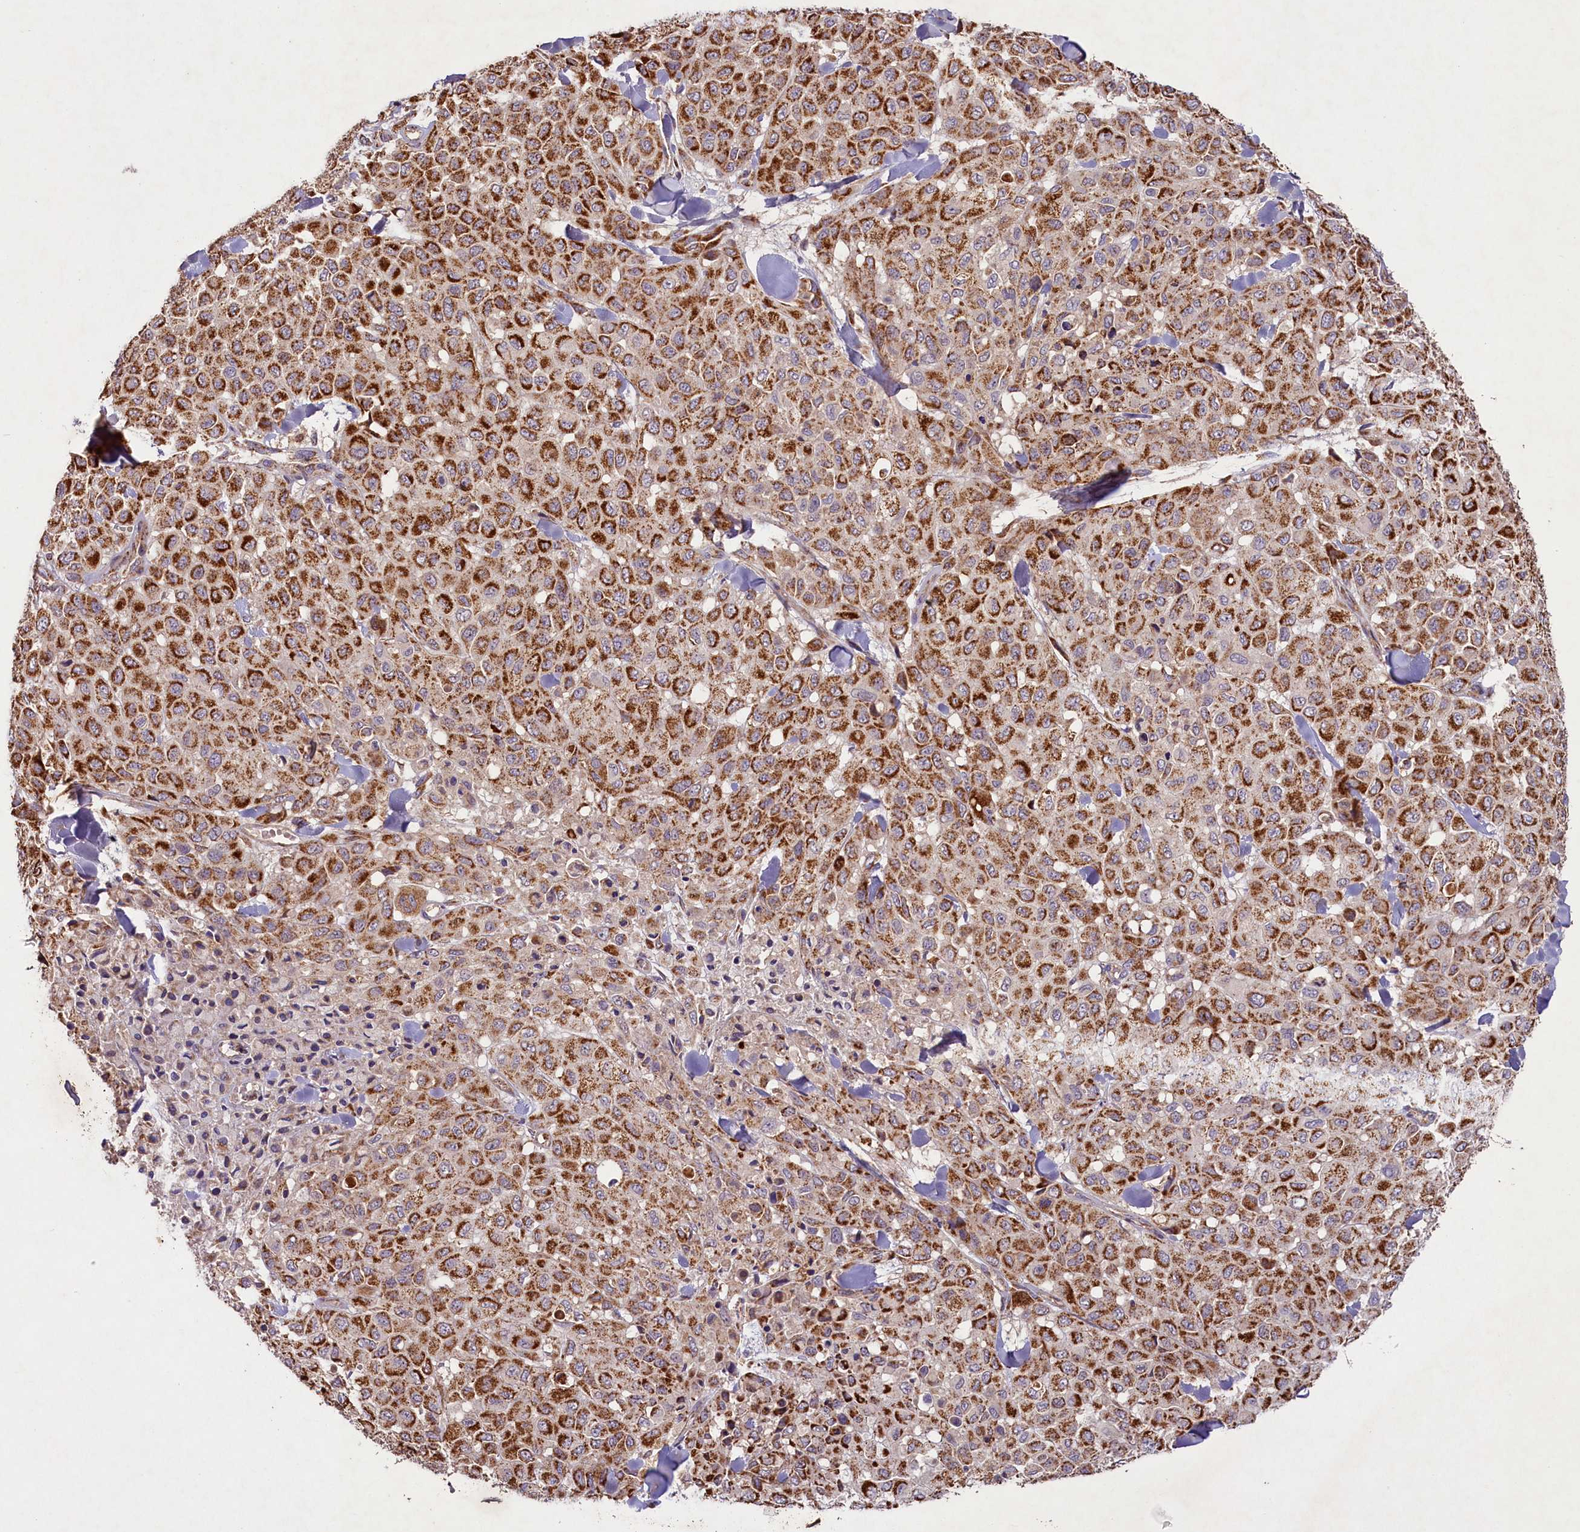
{"staining": {"intensity": "moderate", "quantity": ">75%", "location": "cytoplasmic/membranous"}, "tissue": "melanoma", "cell_type": "Tumor cells", "image_type": "cancer", "snomed": [{"axis": "morphology", "description": "Malignant melanoma, Metastatic site"}, {"axis": "topography", "description": "Skin"}], "caption": "Malignant melanoma (metastatic site) was stained to show a protein in brown. There is medium levels of moderate cytoplasmic/membranous positivity in about >75% of tumor cells.", "gene": "PMPCB", "patient": {"sex": "female", "age": 81}}